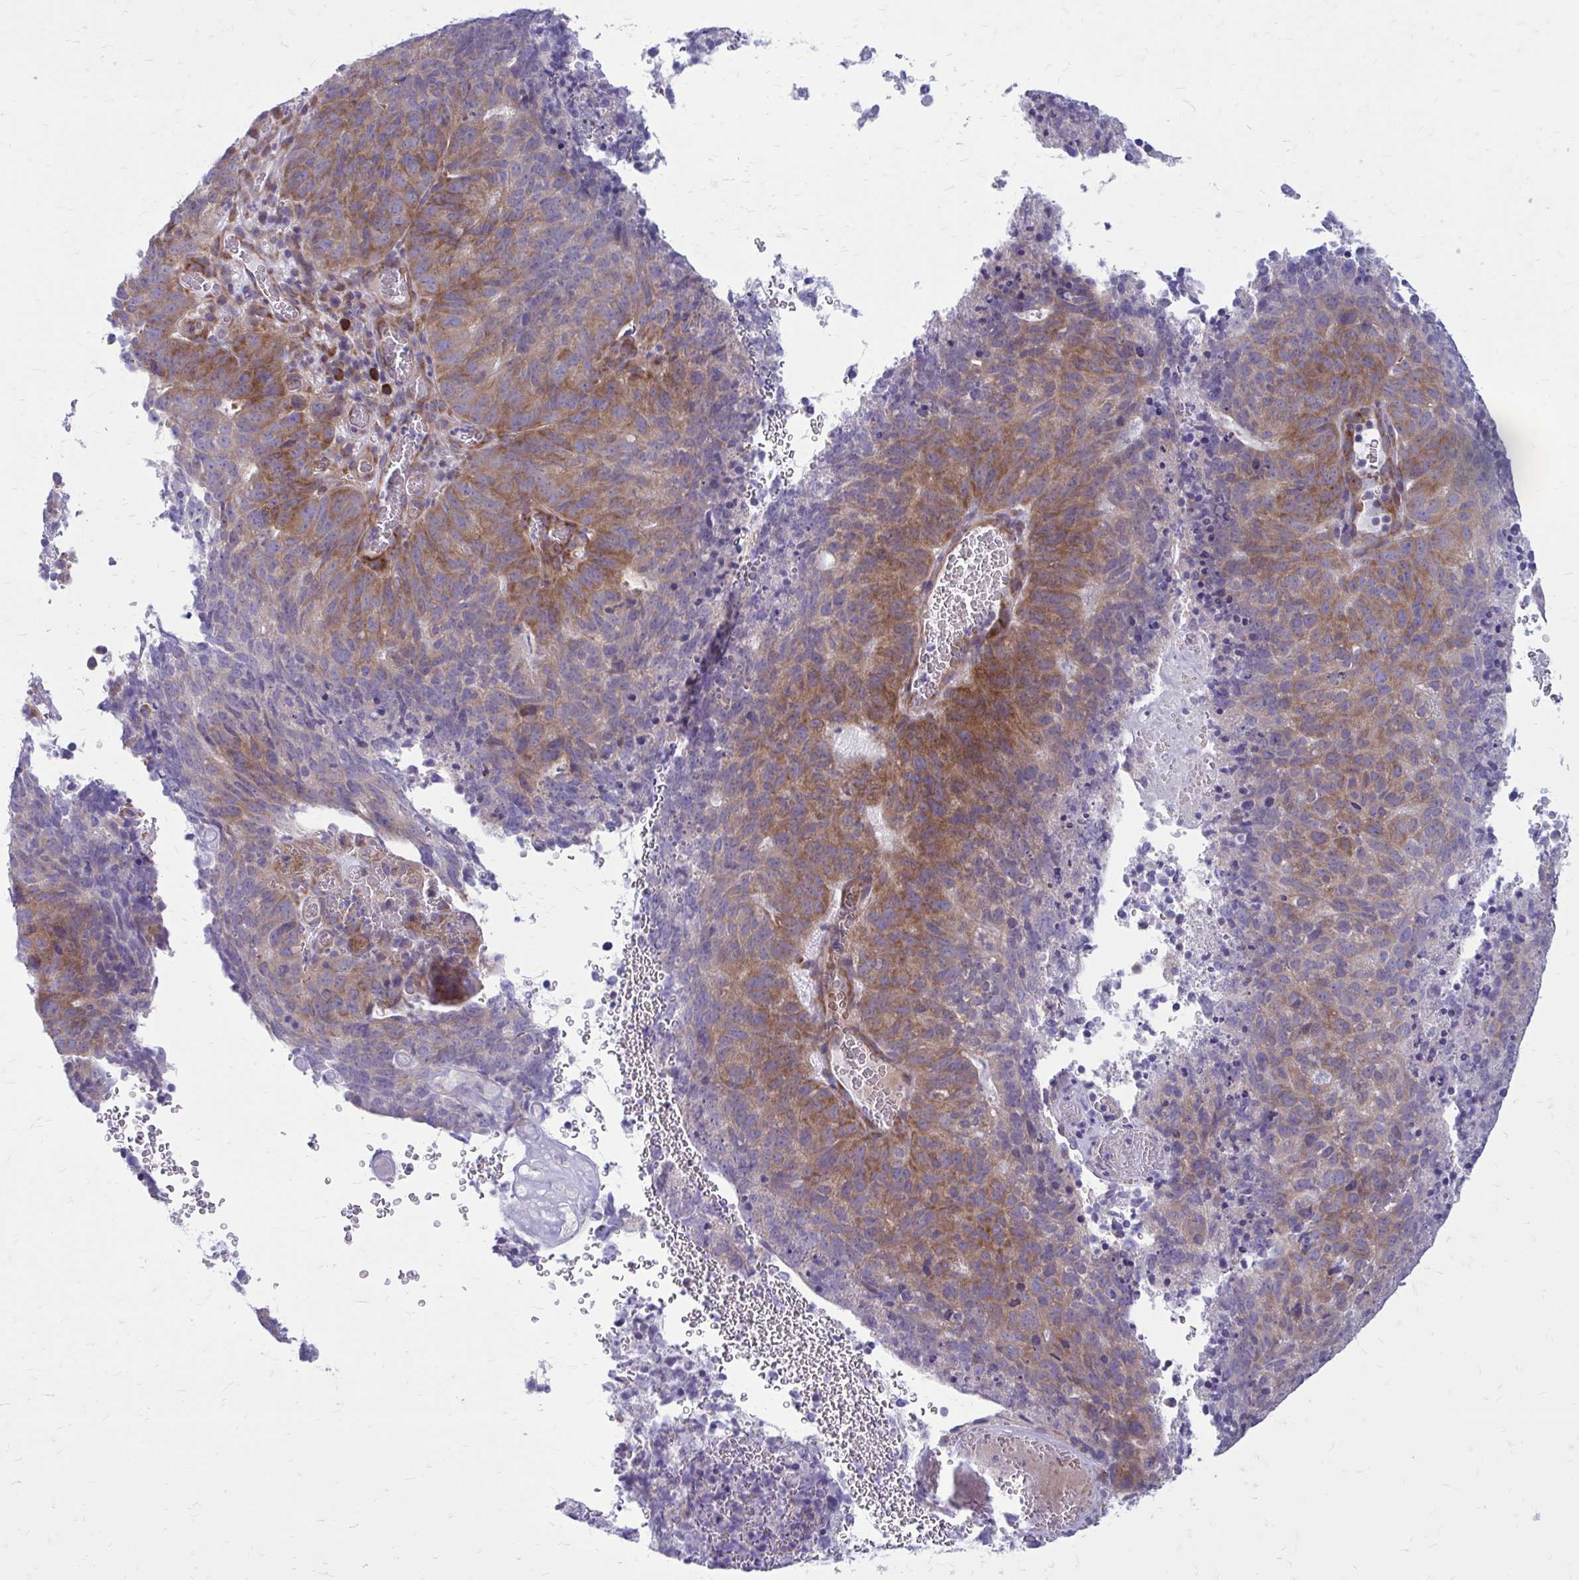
{"staining": {"intensity": "moderate", "quantity": ">75%", "location": "cytoplasmic/membranous"}, "tissue": "cervical cancer", "cell_type": "Tumor cells", "image_type": "cancer", "snomed": [{"axis": "morphology", "description": "Adenocarcinoma, NOS"}, {"axis": "topography", "description": "Cervix"}], "caption": "Protein positivity by IHC displays moderate cytoplasmic/membranous expression in about >75% of tumor cells in adenocarcinoma (cervical).", "gene": "GIGYF2", "patient": {"sex": "female", "age": 38}}